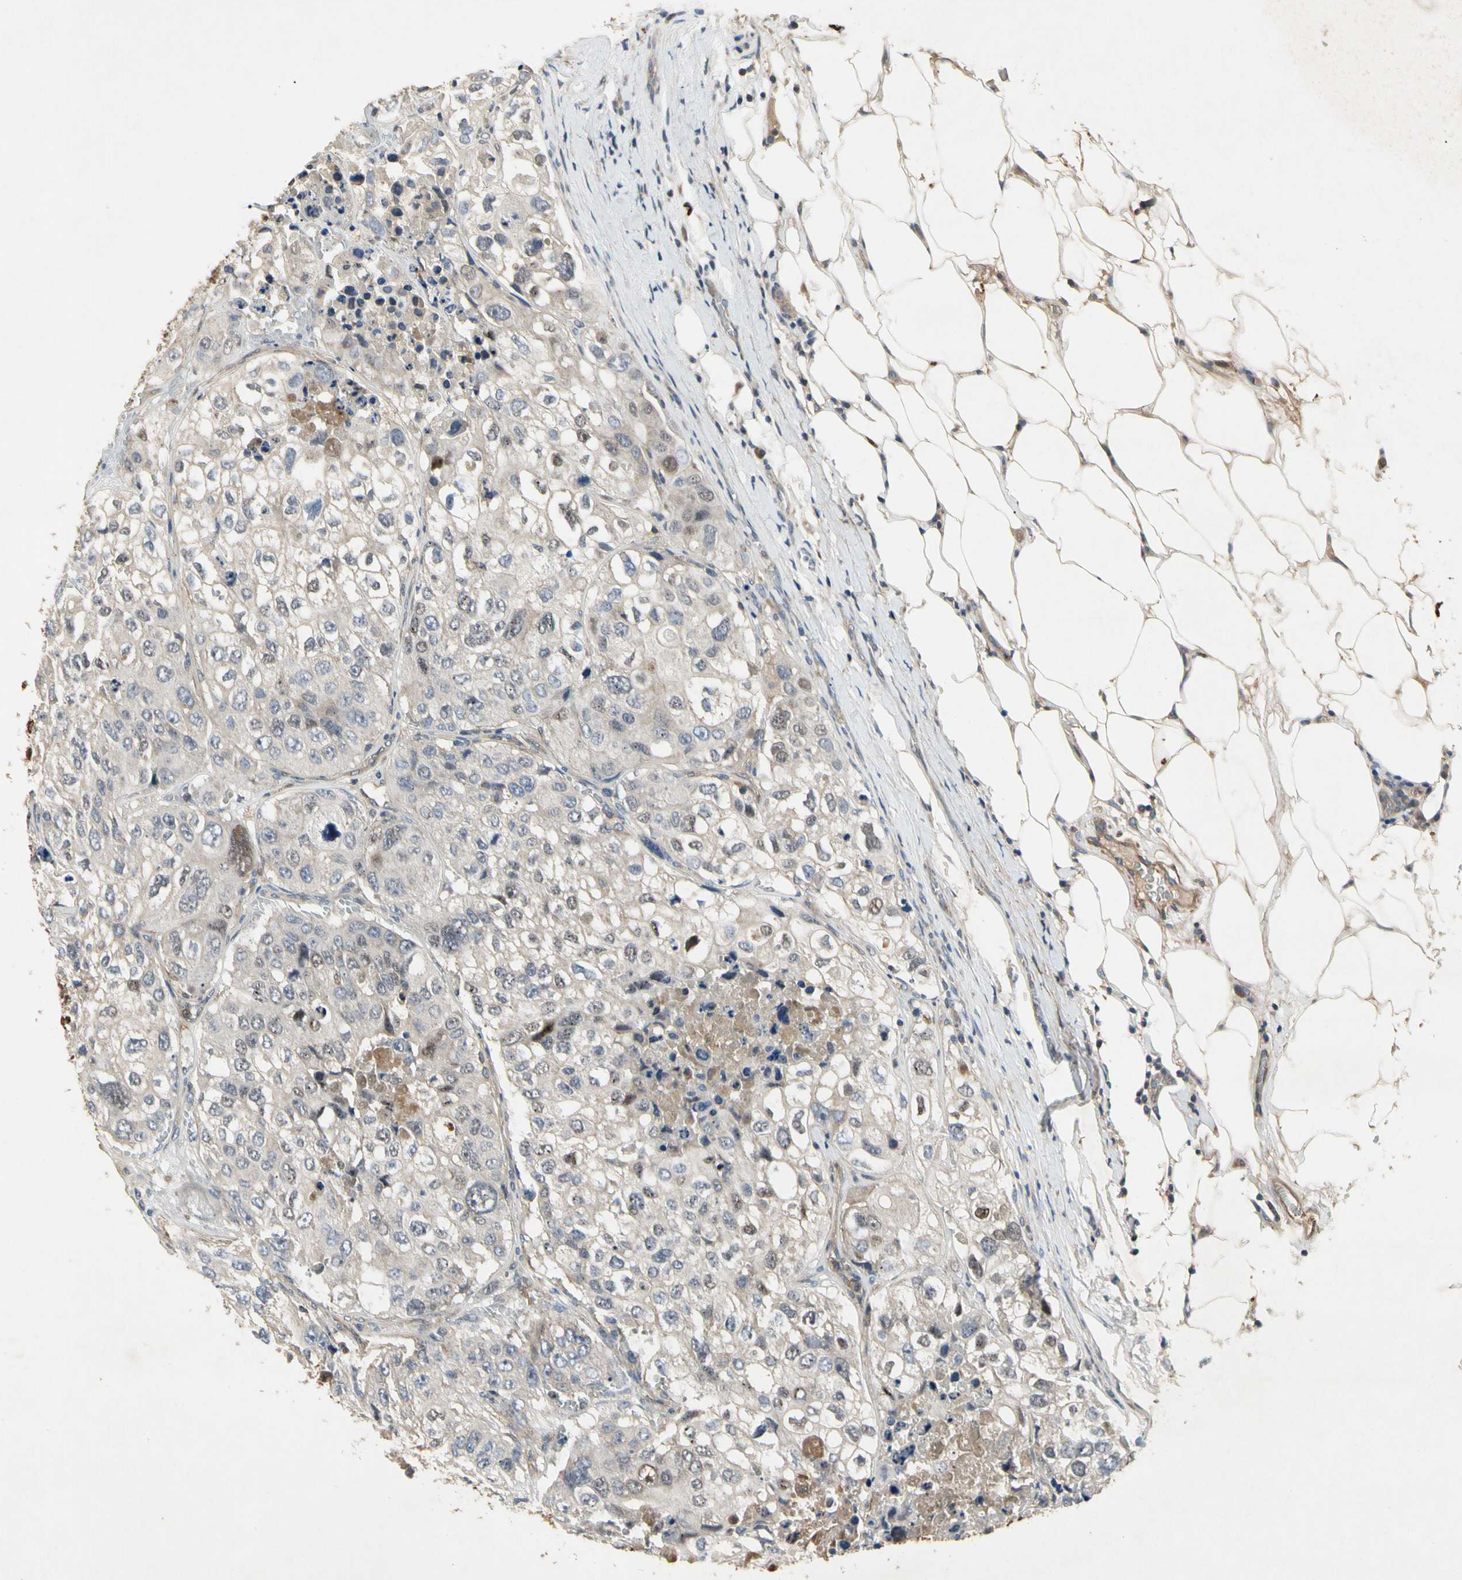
{"staining": {"intensity": "negative", "quantity": "none", "location": "none"}, "tissue": "urothelial cancer", "cell_type": "Tumor cells", "image_type": "cancer", "snomed": [{"axis": "morphology", "description": "Urothelial carcinoma, High grade"}, {"axis": "topography", "description": "Lymph node"}, {"axis": "topography", "description": "Urinary bladder"}], "caption": "Protein analysis of urothelial cancer demonstrates no significant staining in tumor cells.", "gene": "CRTAC1", "patient": {"sex": "male", "age": 51}}